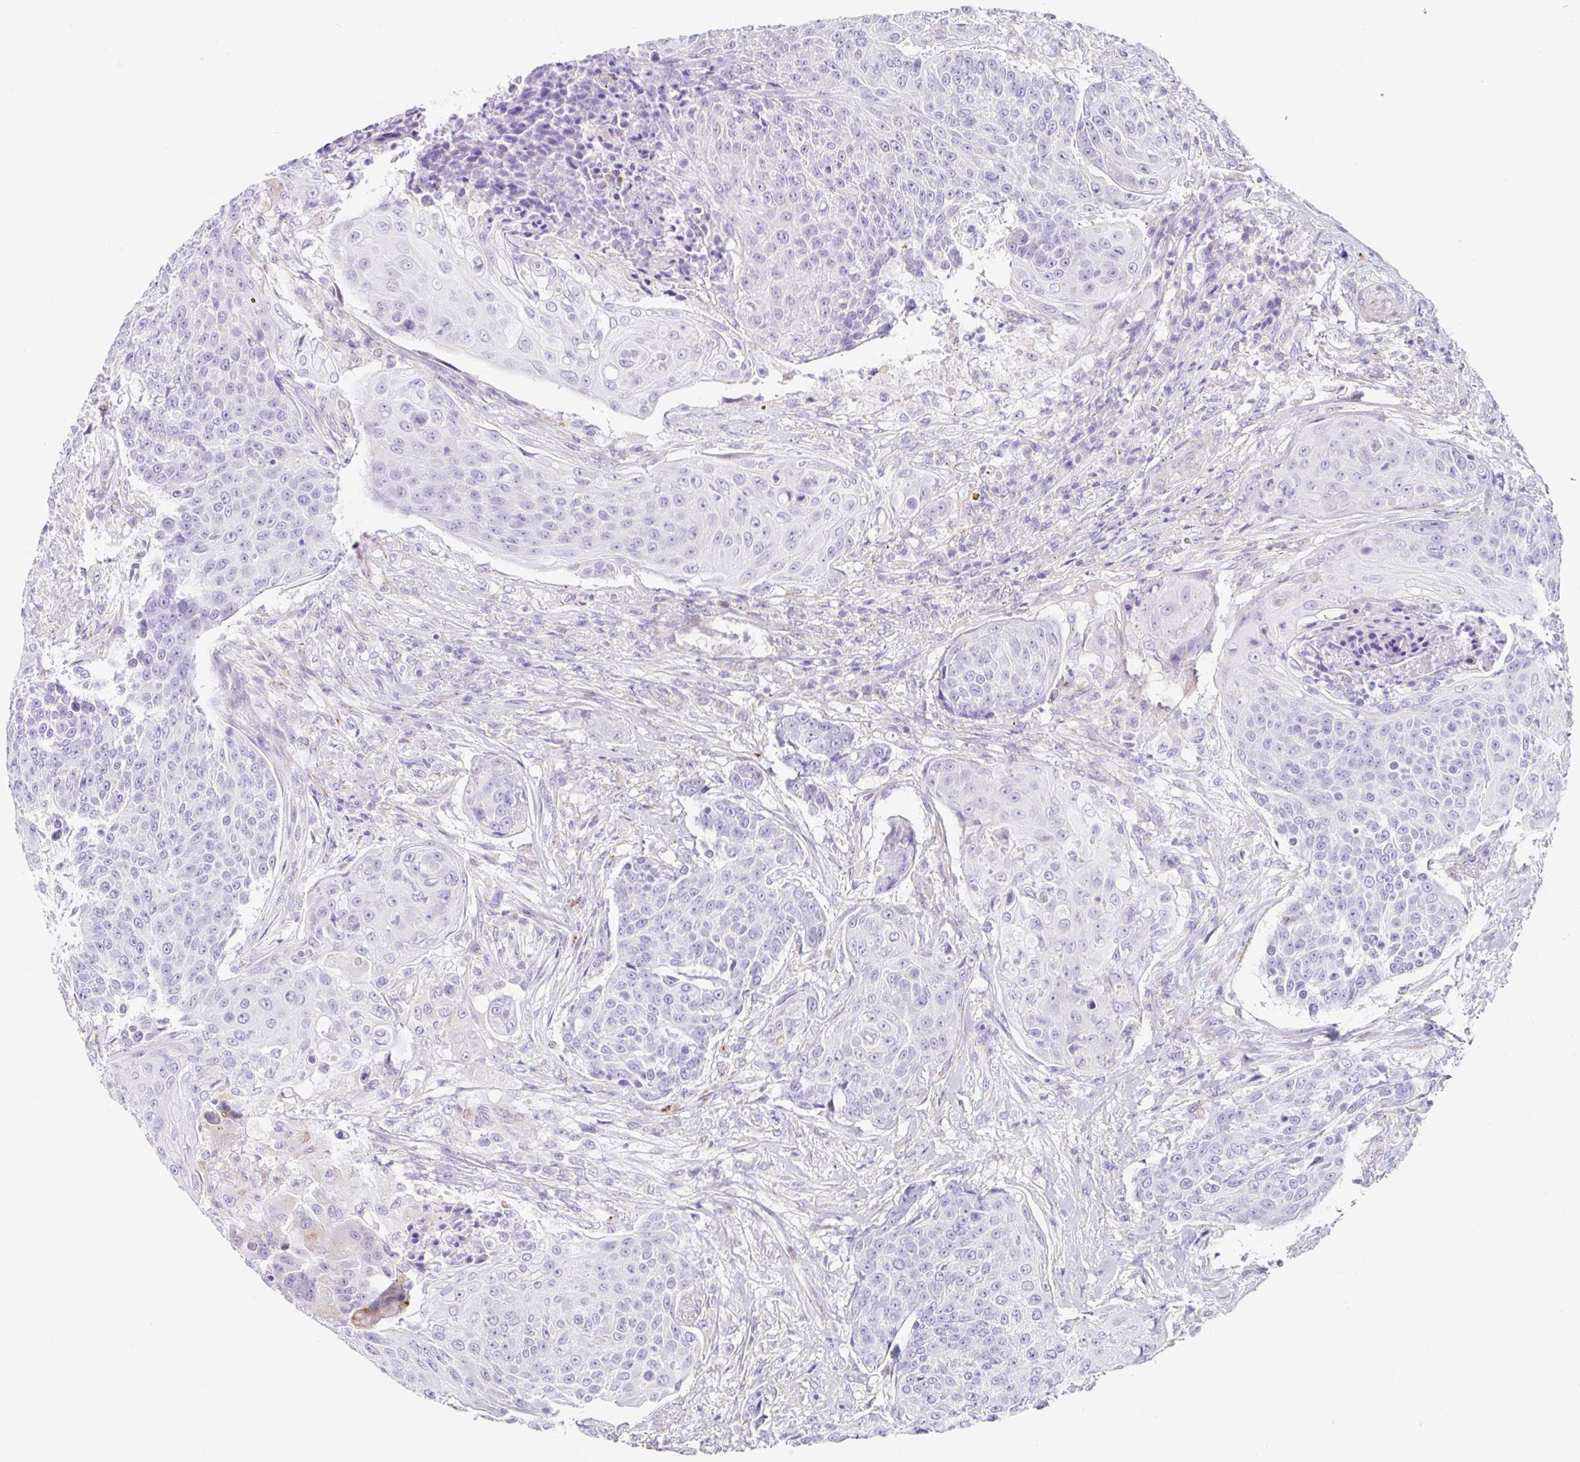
{"staining": {"intensity": "negative", "quantity": "none", "location": "none"}, "tissue": "urothelial cancer", "cell_type": "Tumor cells", "image_type": "cancer", "snomed": [{"axis": "morphology", "description": "Urothelial carcinoma, High grade"}, {"axis": "topography", "description": "Urinary bladder"}], "caption": "Tumor cells are negative for brown protein staining in urothelial cancer.", "gene": "DKK4", "patient": {"sex": "female", "age": 63}}